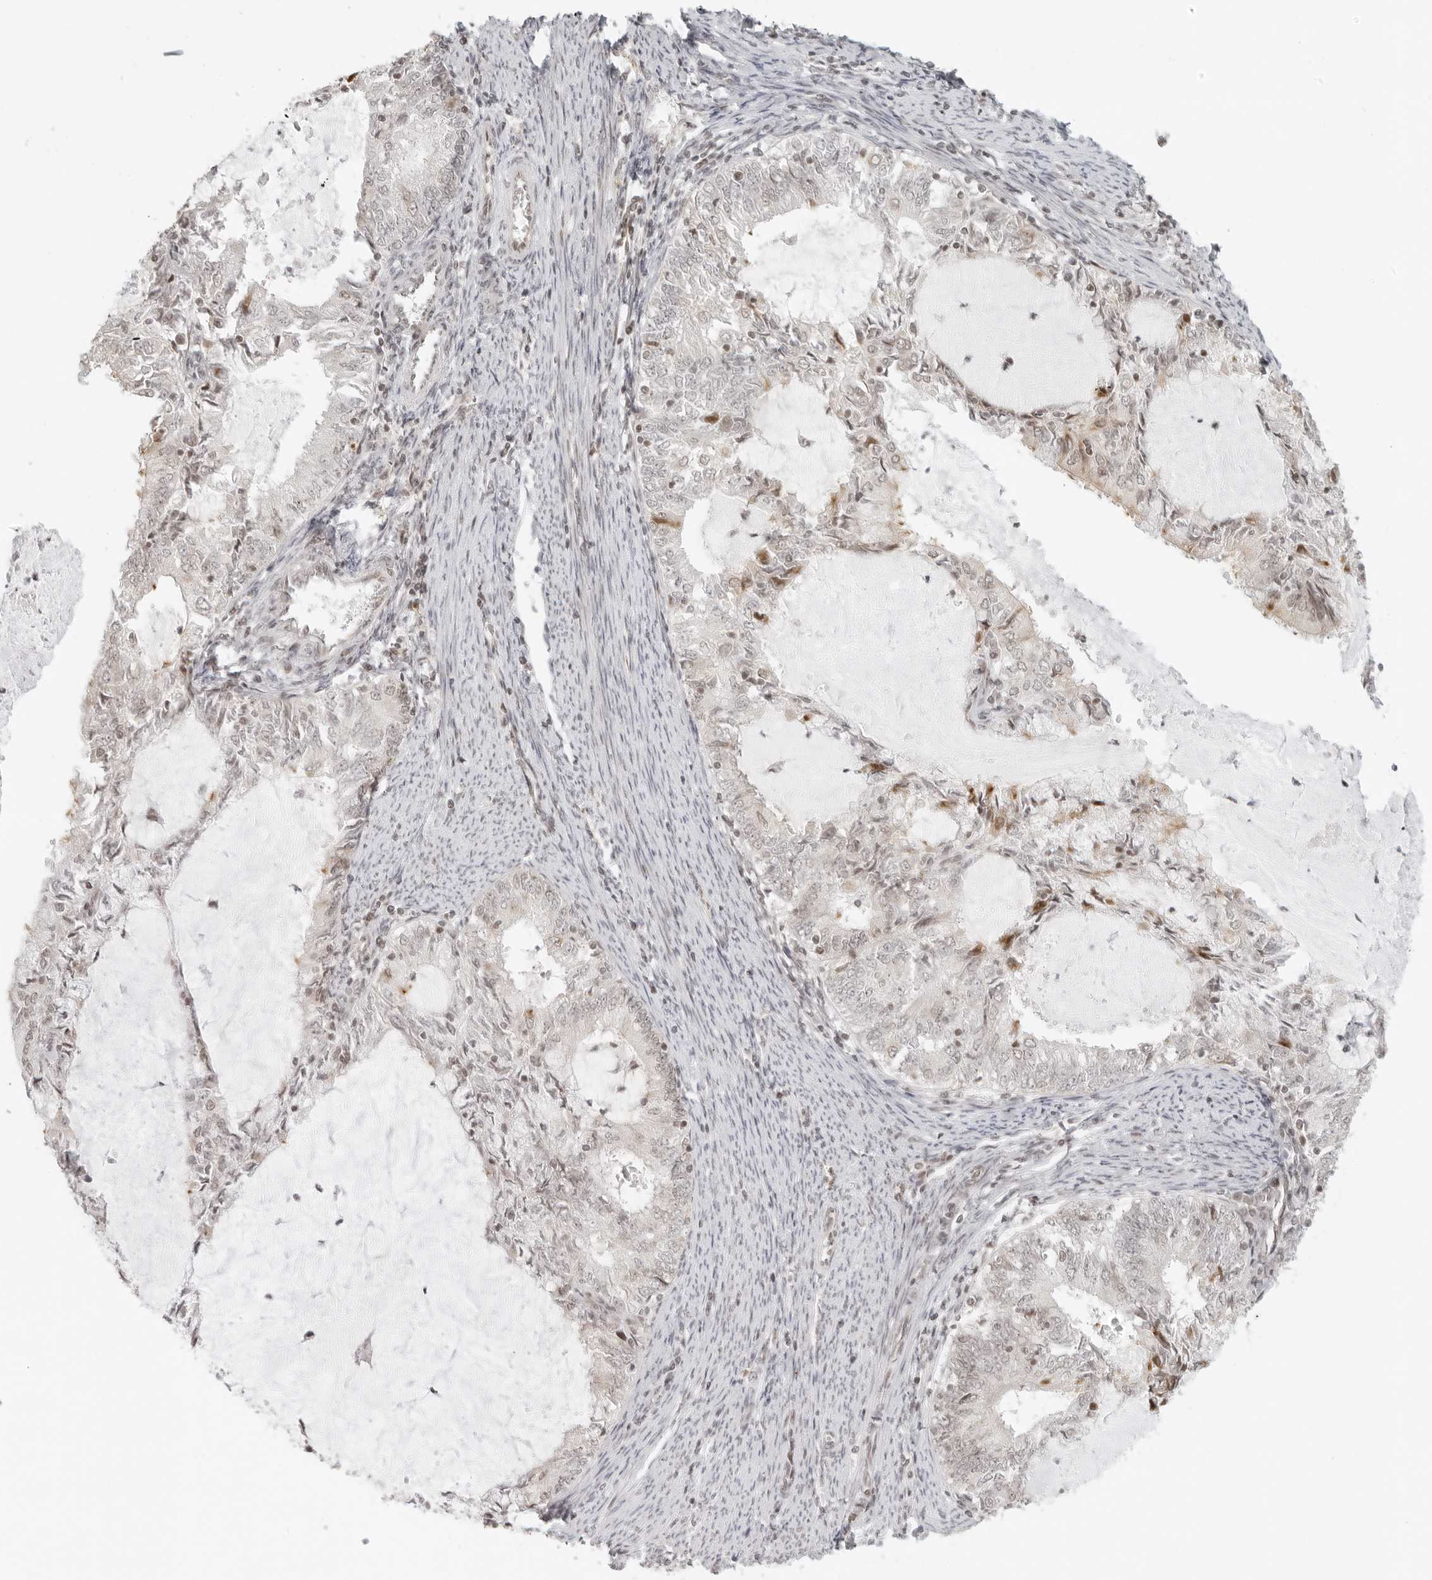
{"staining": {"intensity": "moderate", "quantity": "<25%", "location": "cytoplasmic/membranous"}, "tissue": "endometrial cancer", "cell_type": "Tumor cells", "image_type": "cancer", "snomed": [{"axis": "morphology", "description": "Adenocarcinoma, NOS"}, {"axis": "topography", "description": "Endometrium"}], "caption": "Immunohistochemical staining of adenocarcinoma (endometrial) demonstrates low levels of moderate cytoplasmic/membranous protein staining in approximately <25% of tumor cells. The staining was performed using DAB to visualize the protein expression in brown, while the nuclei were stained in blue with hematoxylin (Magnification: 20x).", "gene": "ZNF407", "patient": {"sex": "female", "age": 57}}